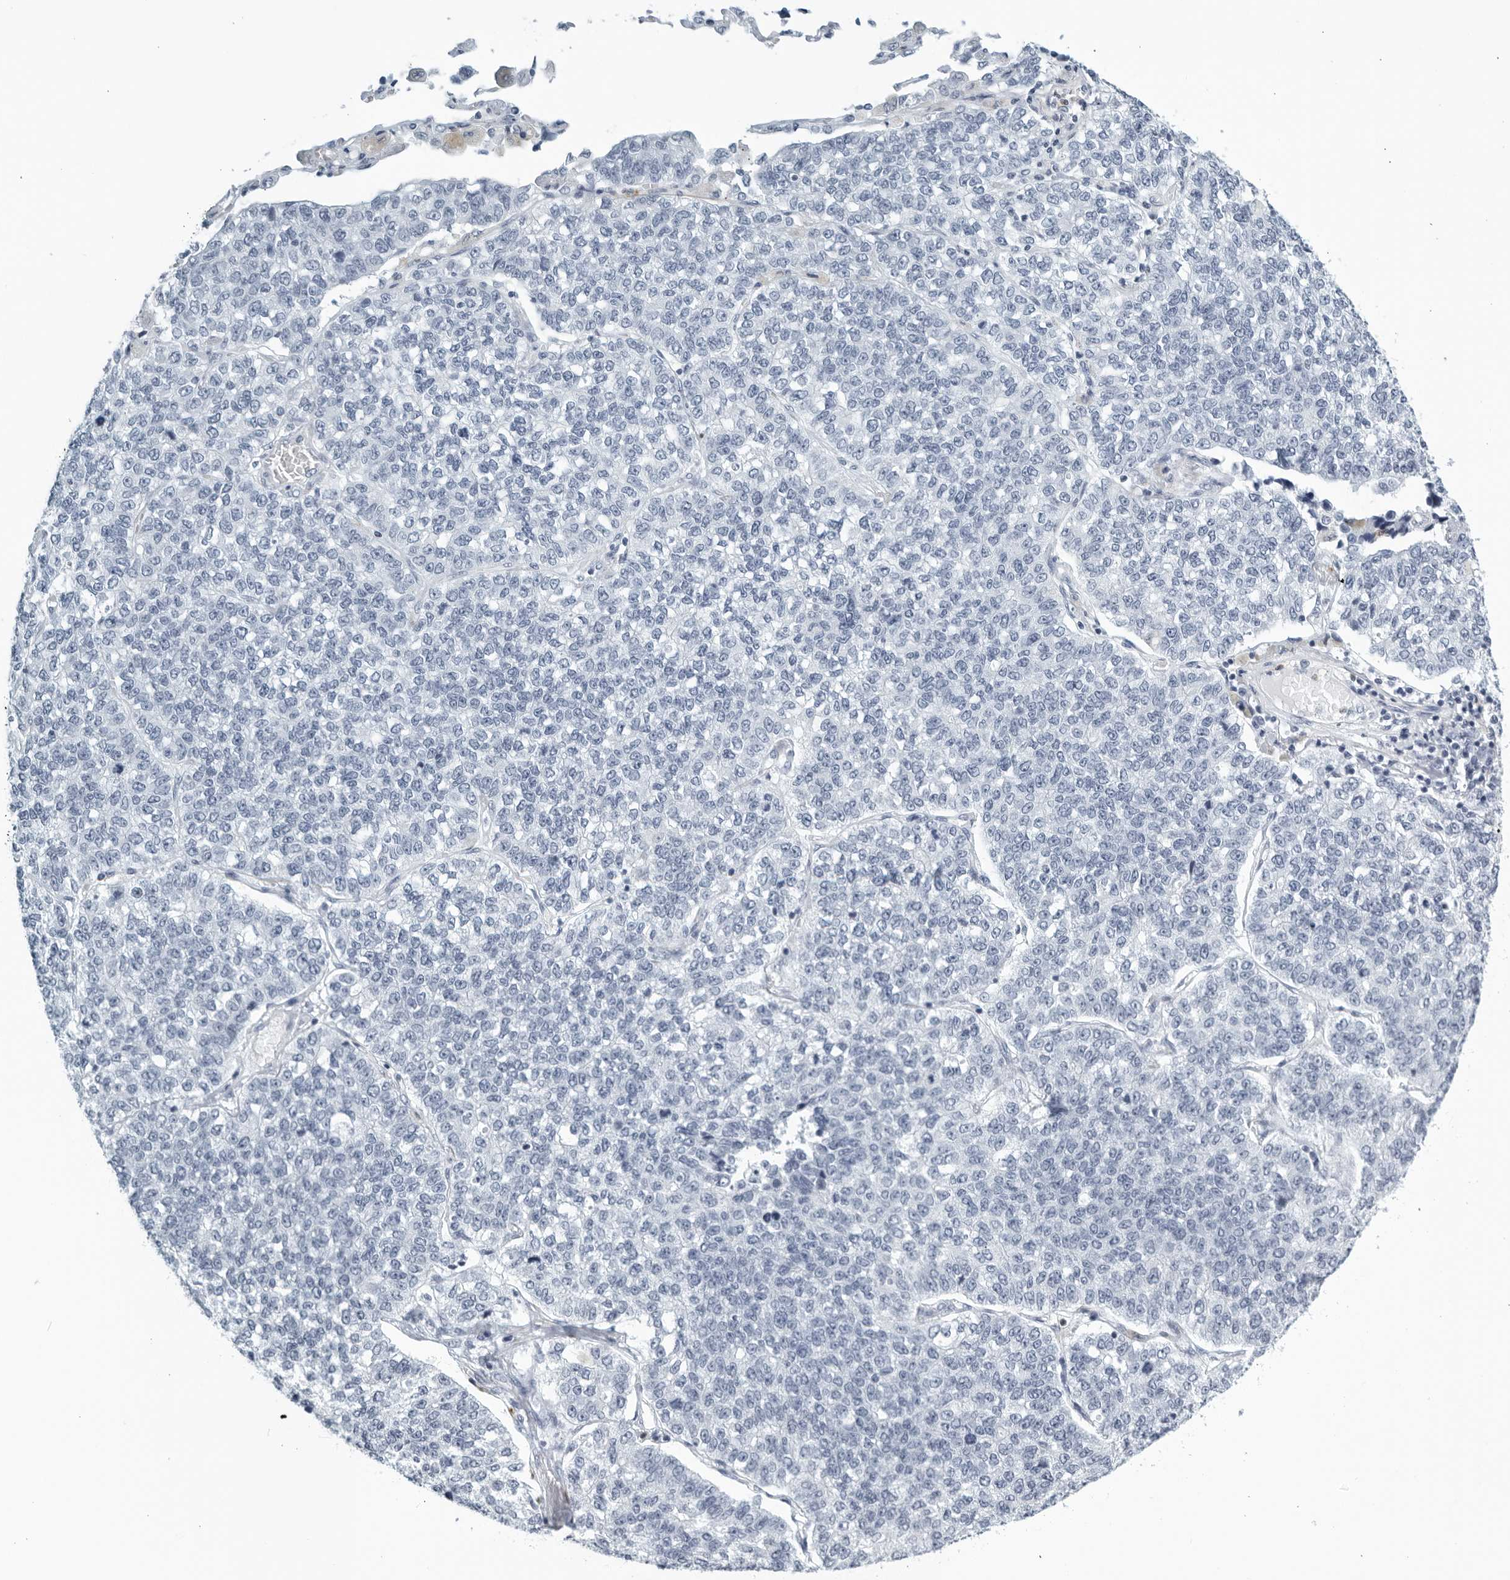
{"staining": {"intensity": "negative", "quantity": "none", "location": "none"}, "tissue": "lung cancer", "cell_type": "Tumor cells", "image_type": "cancer", "snomed": [{"axis": "morphology", "description": "Adenocarcinoma, NOS"}, {"axis": "topography", "description": "Lung"}], "caption": "This image is of lung cancer stained with immunohistochemistry (IHC) to label a protein in brown with the nuclei are counter-stained blue. There is no staining in tumor cells. (Stains: DAB (3,3'-diaminobenzidine) IHC with hematoxylin counter stain, Microscopy: brightfield microscopy at high magnification).", "gene": "KLK7", "patient": {"sex": "male", "age": 49}}